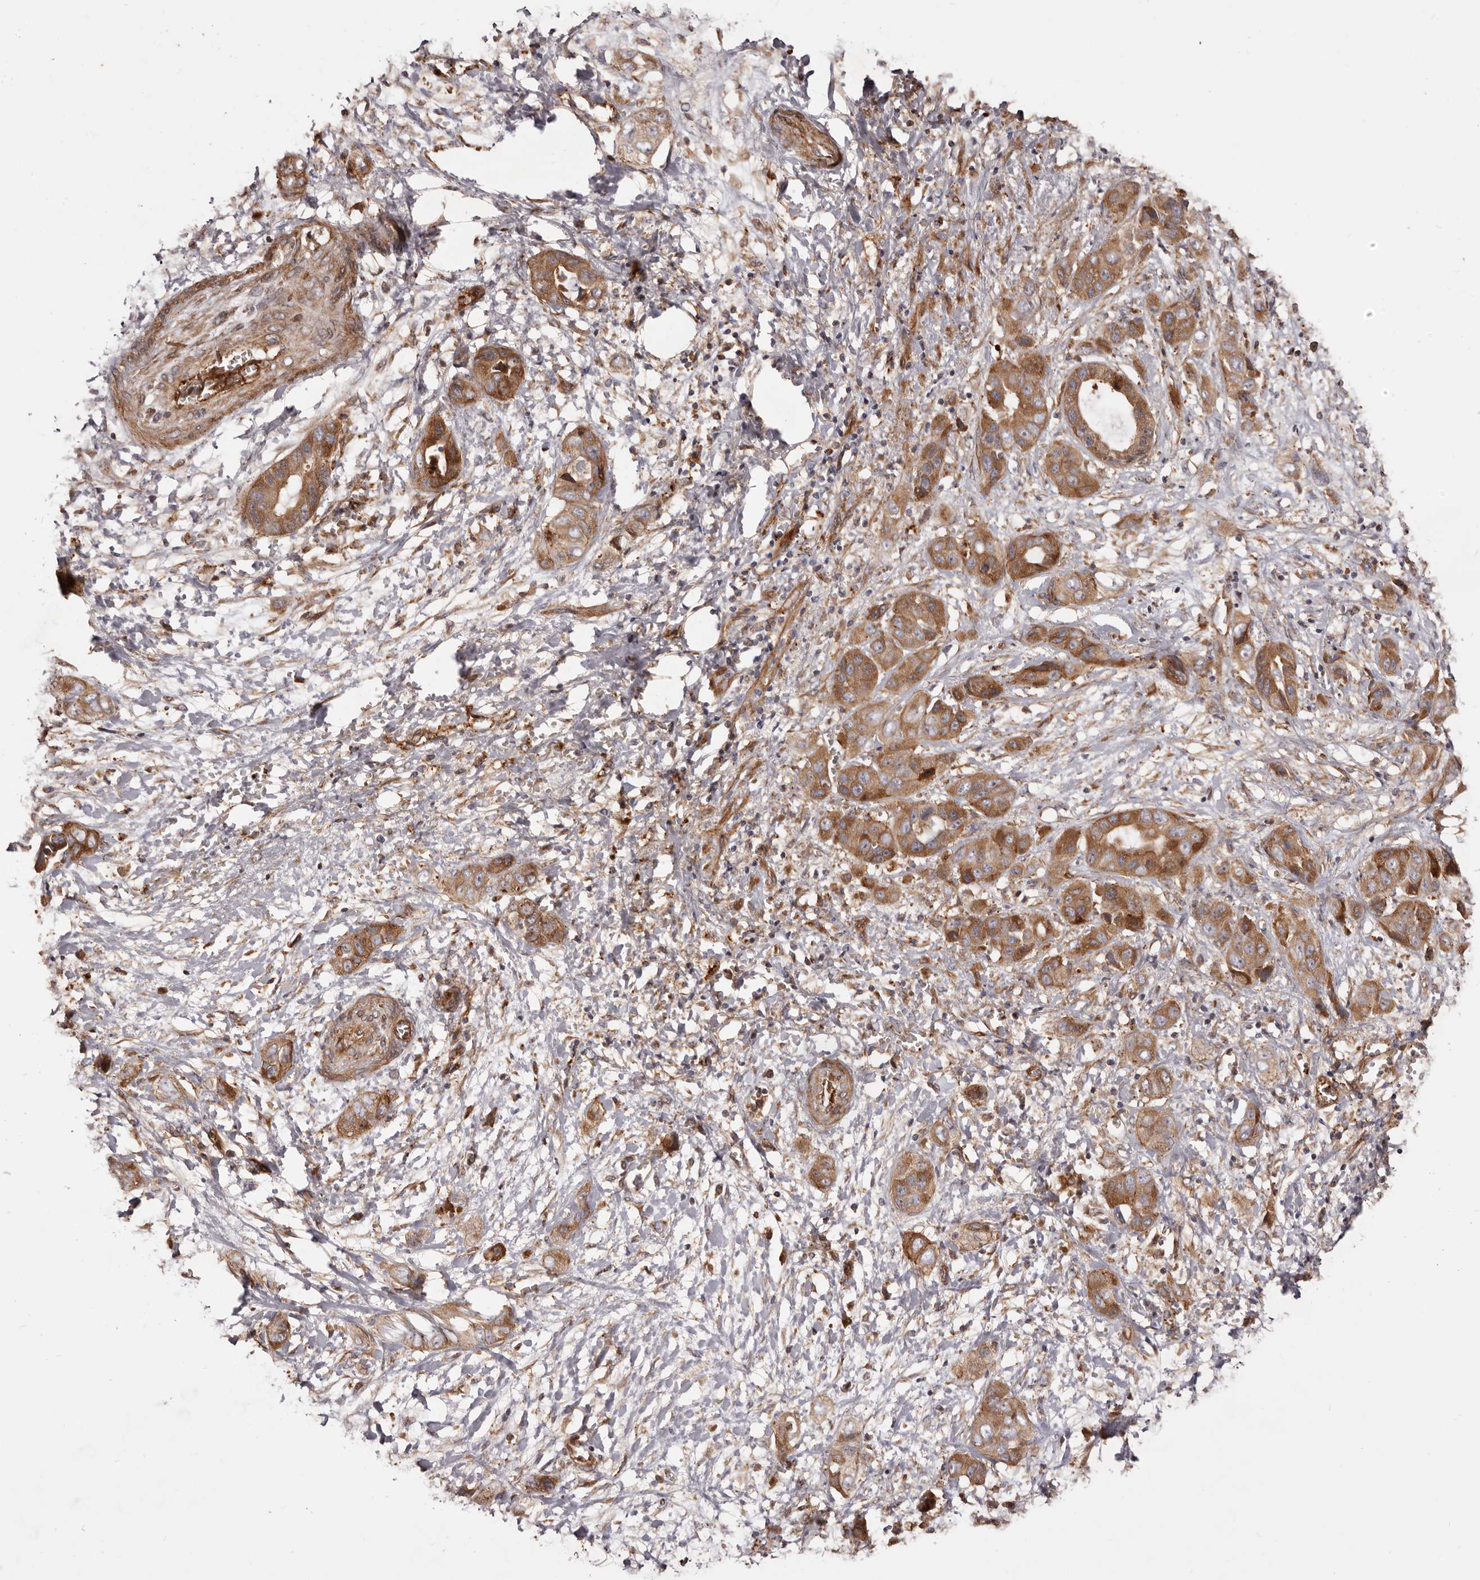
{"staining": {"intensity": "moderate", "quantity": ">75%", "location": "cytoplasmic/membranous"}, "tissue": "liver cancer", "cell_type": "Tumor cells", "image_type": "cancer", "snomed": [{"axis": "morphology", "description": "Cholangiocarcinoma"}, {"axis": "topography", "description": "Liver"}], "caption": "Liver cancer stained for a protein (brown) shows moderate cytoplasmic/membranous positive staining in about >75% of tumor cells.", "gene": "GTPBP1", "patient": {"sex": "female", "age": 52}}